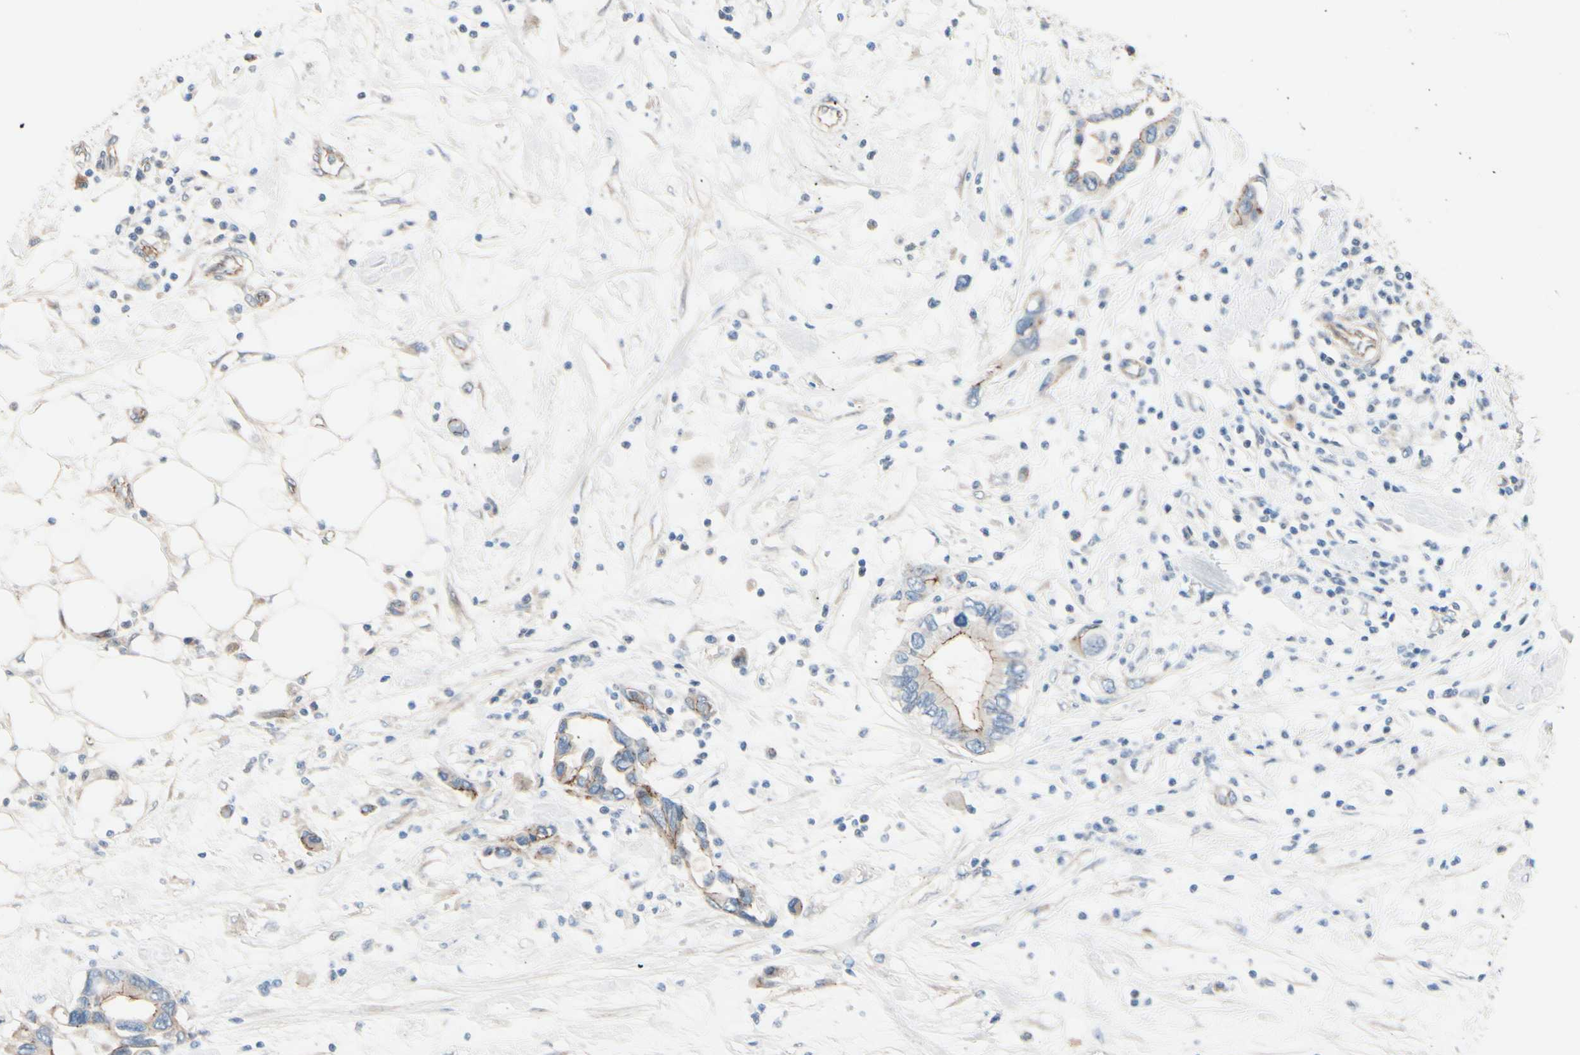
{"staining": {"intensity": "weak", "quantity": "25%-75%", "location": "cytoplasmic/membranous"}, "tissue": "pancreatic cancer", "cell_type": "Tumor cells", "image_type": "cancer", "snomed": [{"axis": "morphology", "description": "Adenocarcinoma, NOS"}, {"axis": "topography", "description": "Pancreas"}], "caption": "Immunohistochemistry image of neoplastic tissue: pancreatic adenocarcinoma stained using IHC reveals low levels of weak protein expression localized specifically in the cytoplasmic/membranous of tumor cells, appearing as a cytoplasmic/membranous brown color.", "gene": "TJP1", "patient": {"sex": "female", "age": 57}}